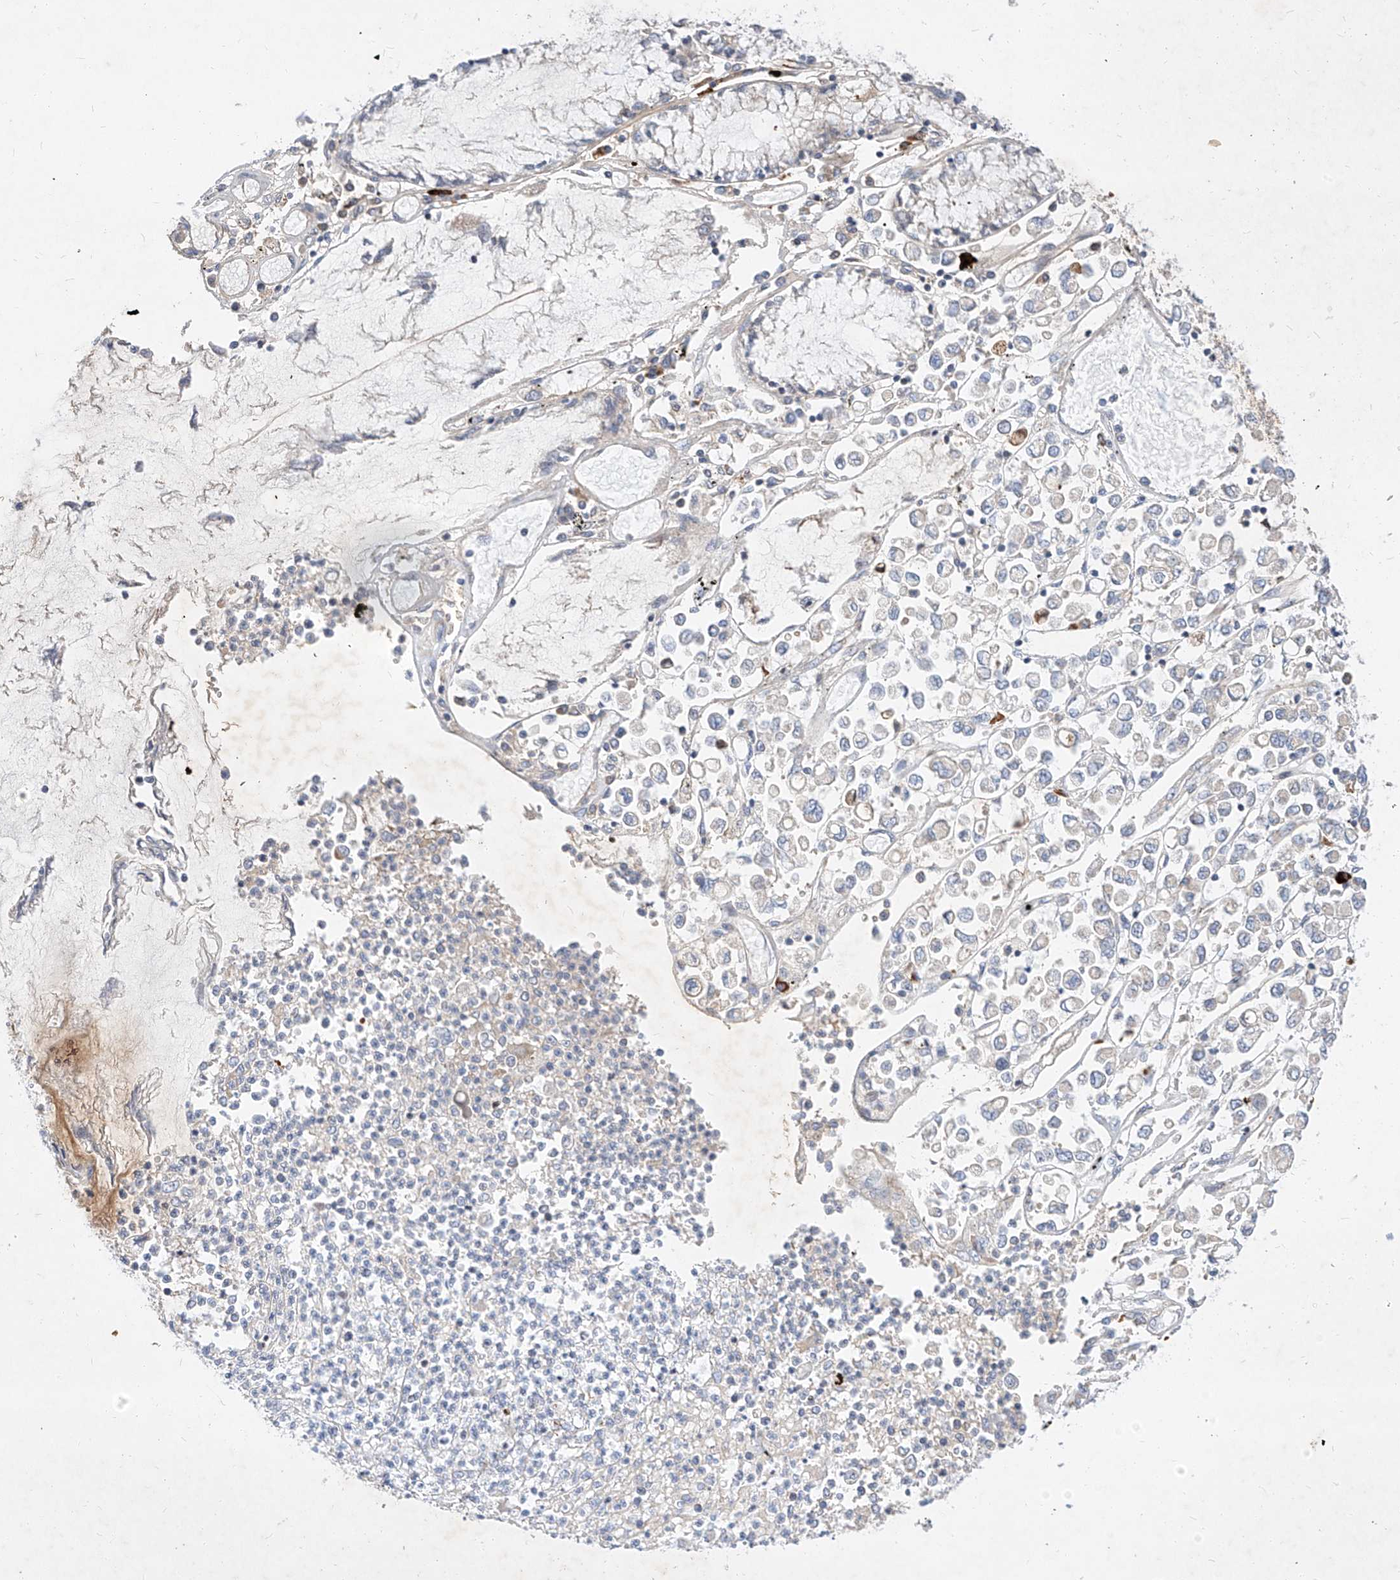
{"staining": {"intensity": "negative", "quantity": "none", "location": "none"}, "tissue": "stomach cancer", "cell_type": "Tumor cells", "image_type": "cancer", "snomed": [{"axis": "morphology", "description": "Adenocarcinoma, NOS"}, {"axis": "topography", "description": "Stomach"}], "caption": "The immunohistochemistry image has no significant staining in tumor cells of adenocarcinoma (stomach) tissue.", "gene": "OSGEPL1", "patient": {"sex": "female", "age": 76}}